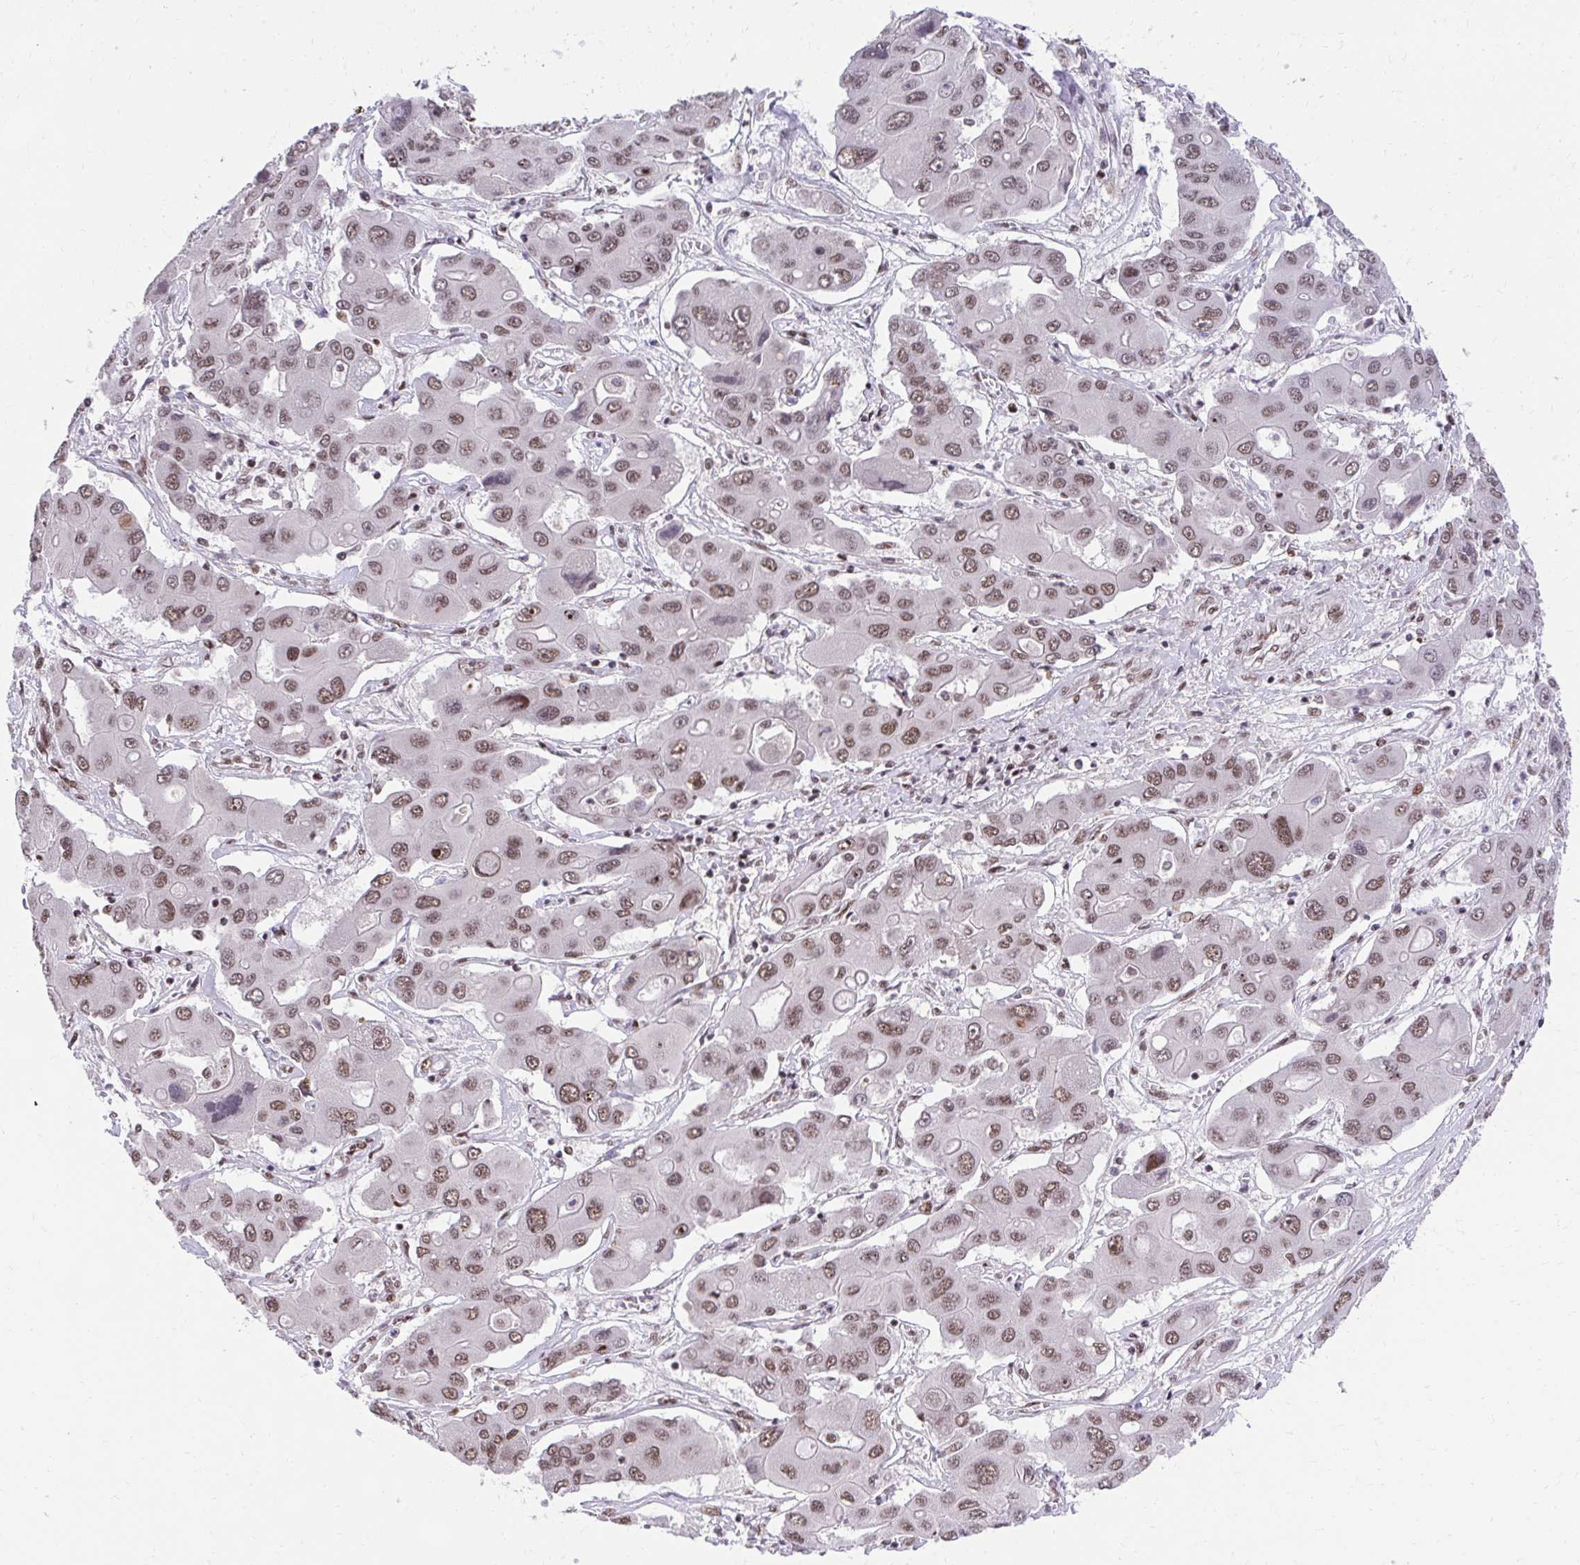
{"staining": {"intensity": "moderate", "quantity": ">75%", "location": "nuclear"}, "tissue": "liver cancer", "cell_type": "Tumor cells", "image_type": "cancer", "snomed": [{"axis": "morphology", "description": "Cholangiocarcinoma"}, {"axis": "topography", "description": "Liver"}], "caption": "Protein expression analysis of human liver cholangiocarcinoma reveals moderate nuclear expression in approximately >75% of tumor cells. (brown staining indicates protein expression, while blue staining denotes nuclei).", "gene": "SYNE4", "patient": {"sex": "male", "age": 67}}